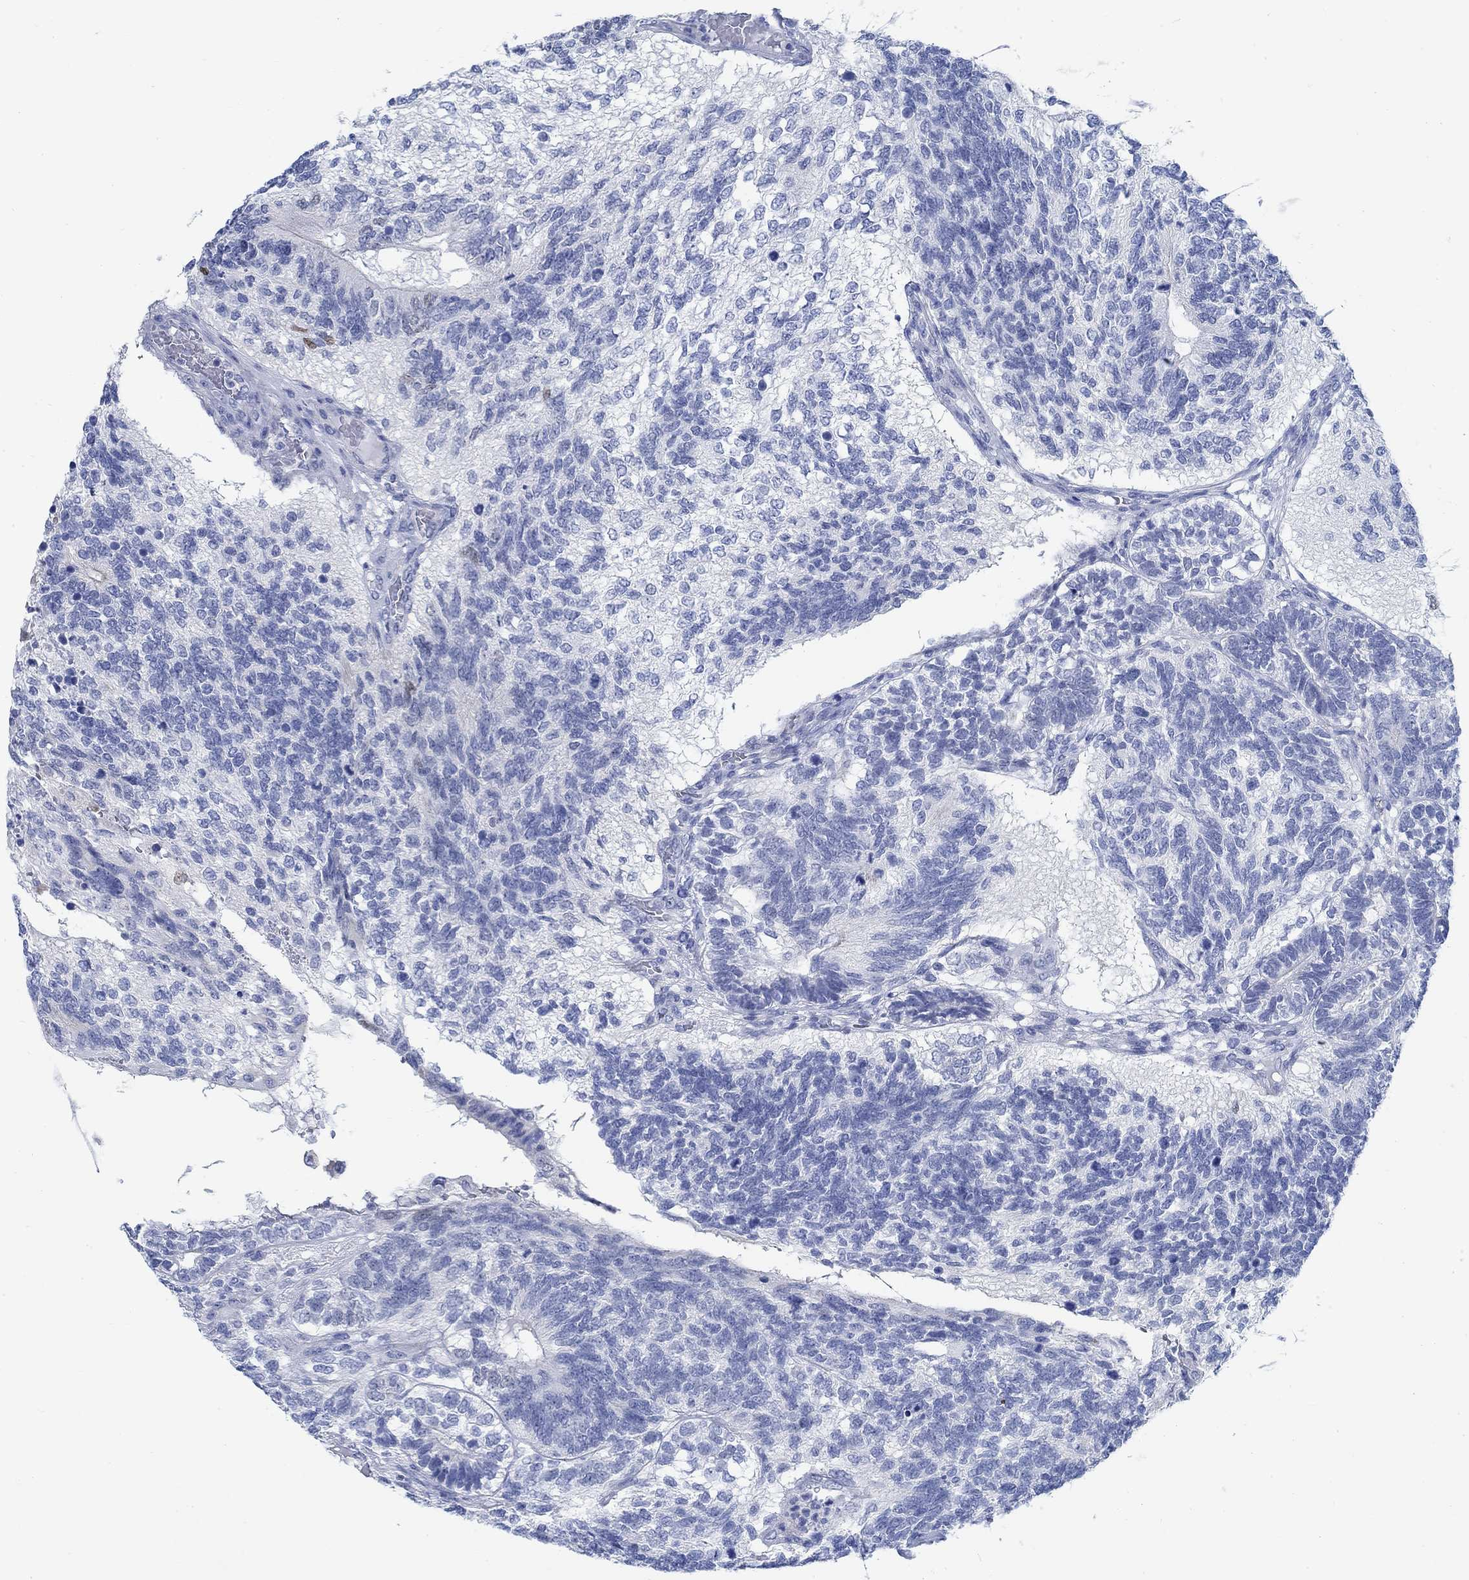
{"staining": {"intensity": "moderate", "quantity": "<25%", "location": "nuclear"}, "tissue": "testis cancer", "cell_type": "Tumor cells", "image_type": "cancer", "snomed": [{"axis": "morphology", "description": "Seminoma, NOS"}, {"axis": "morphology", "description": "Carcinoma, Embryonal, NOS"}, {"axis": "topography", "description": "Testis"}], "caption": "This histopathology image exhibits immunohistochemistry (IHC) staining of human testis seminoma, with low moderate nuclear expression in approximately <25% of tumor cells.", "gene": "RBM20", "patient": {"sex": "male", "age": 41}}